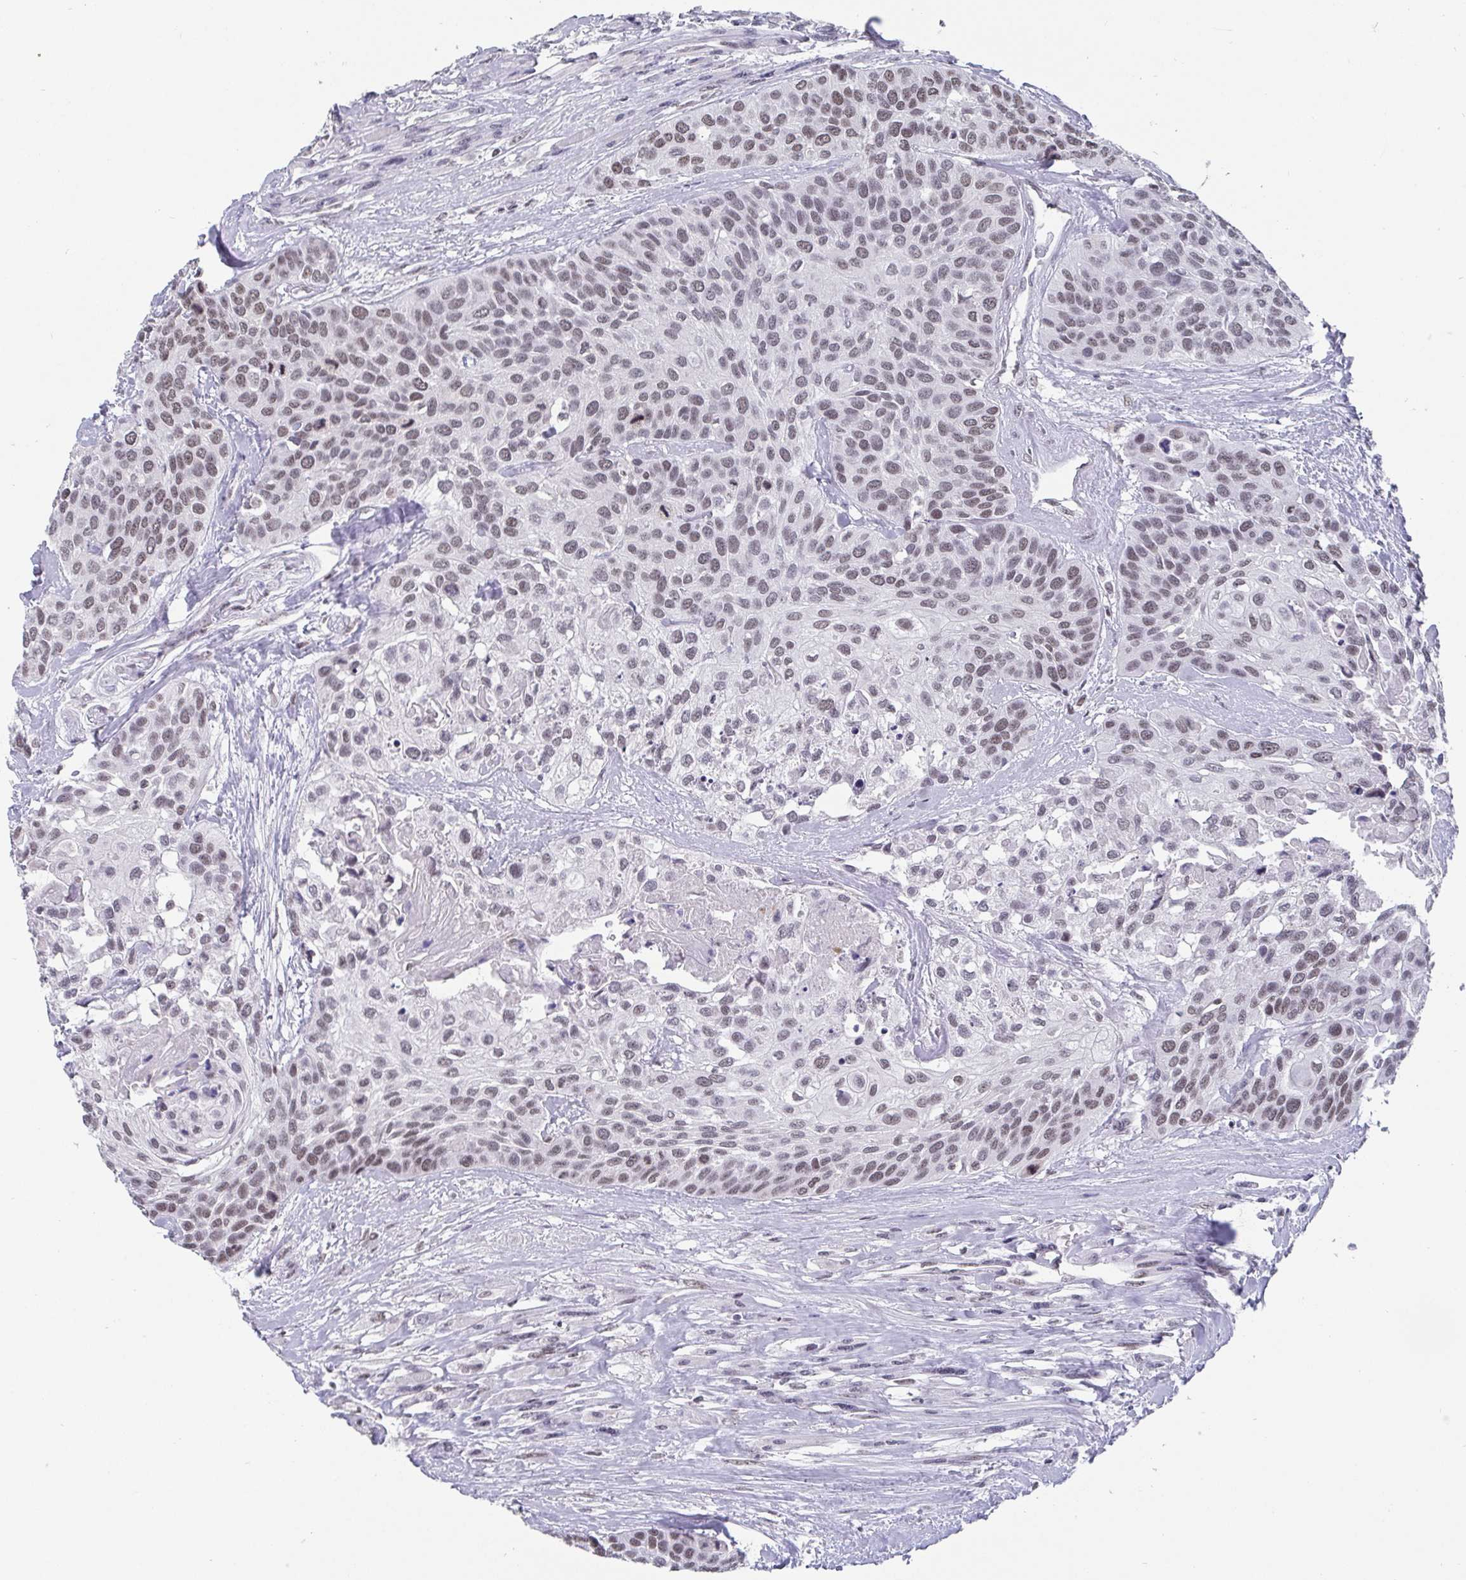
{"staining": {"intensity": "weak", "quantity": "25%-75%", "location": "nuclear"}, "tissue": "head and neck cancer", "cell_type": "Tumor cells", "image_type": "cancer", "snomed": [{"axis": "morphology", "description": "Squamous cell carcinoma, NOS"}, {"axis": "topography", "description": "Head-Neck"}], "caption": "Immunohistochemistry micrograph of head and neck cancer (squamous cell carcinoma) stained for a protein (brown), which reveals low levels of weak nuclear staining in about 25%-75% of tumor cells.", "gene": "CTCF", "patient": {"sex": "female", "age": 50}}